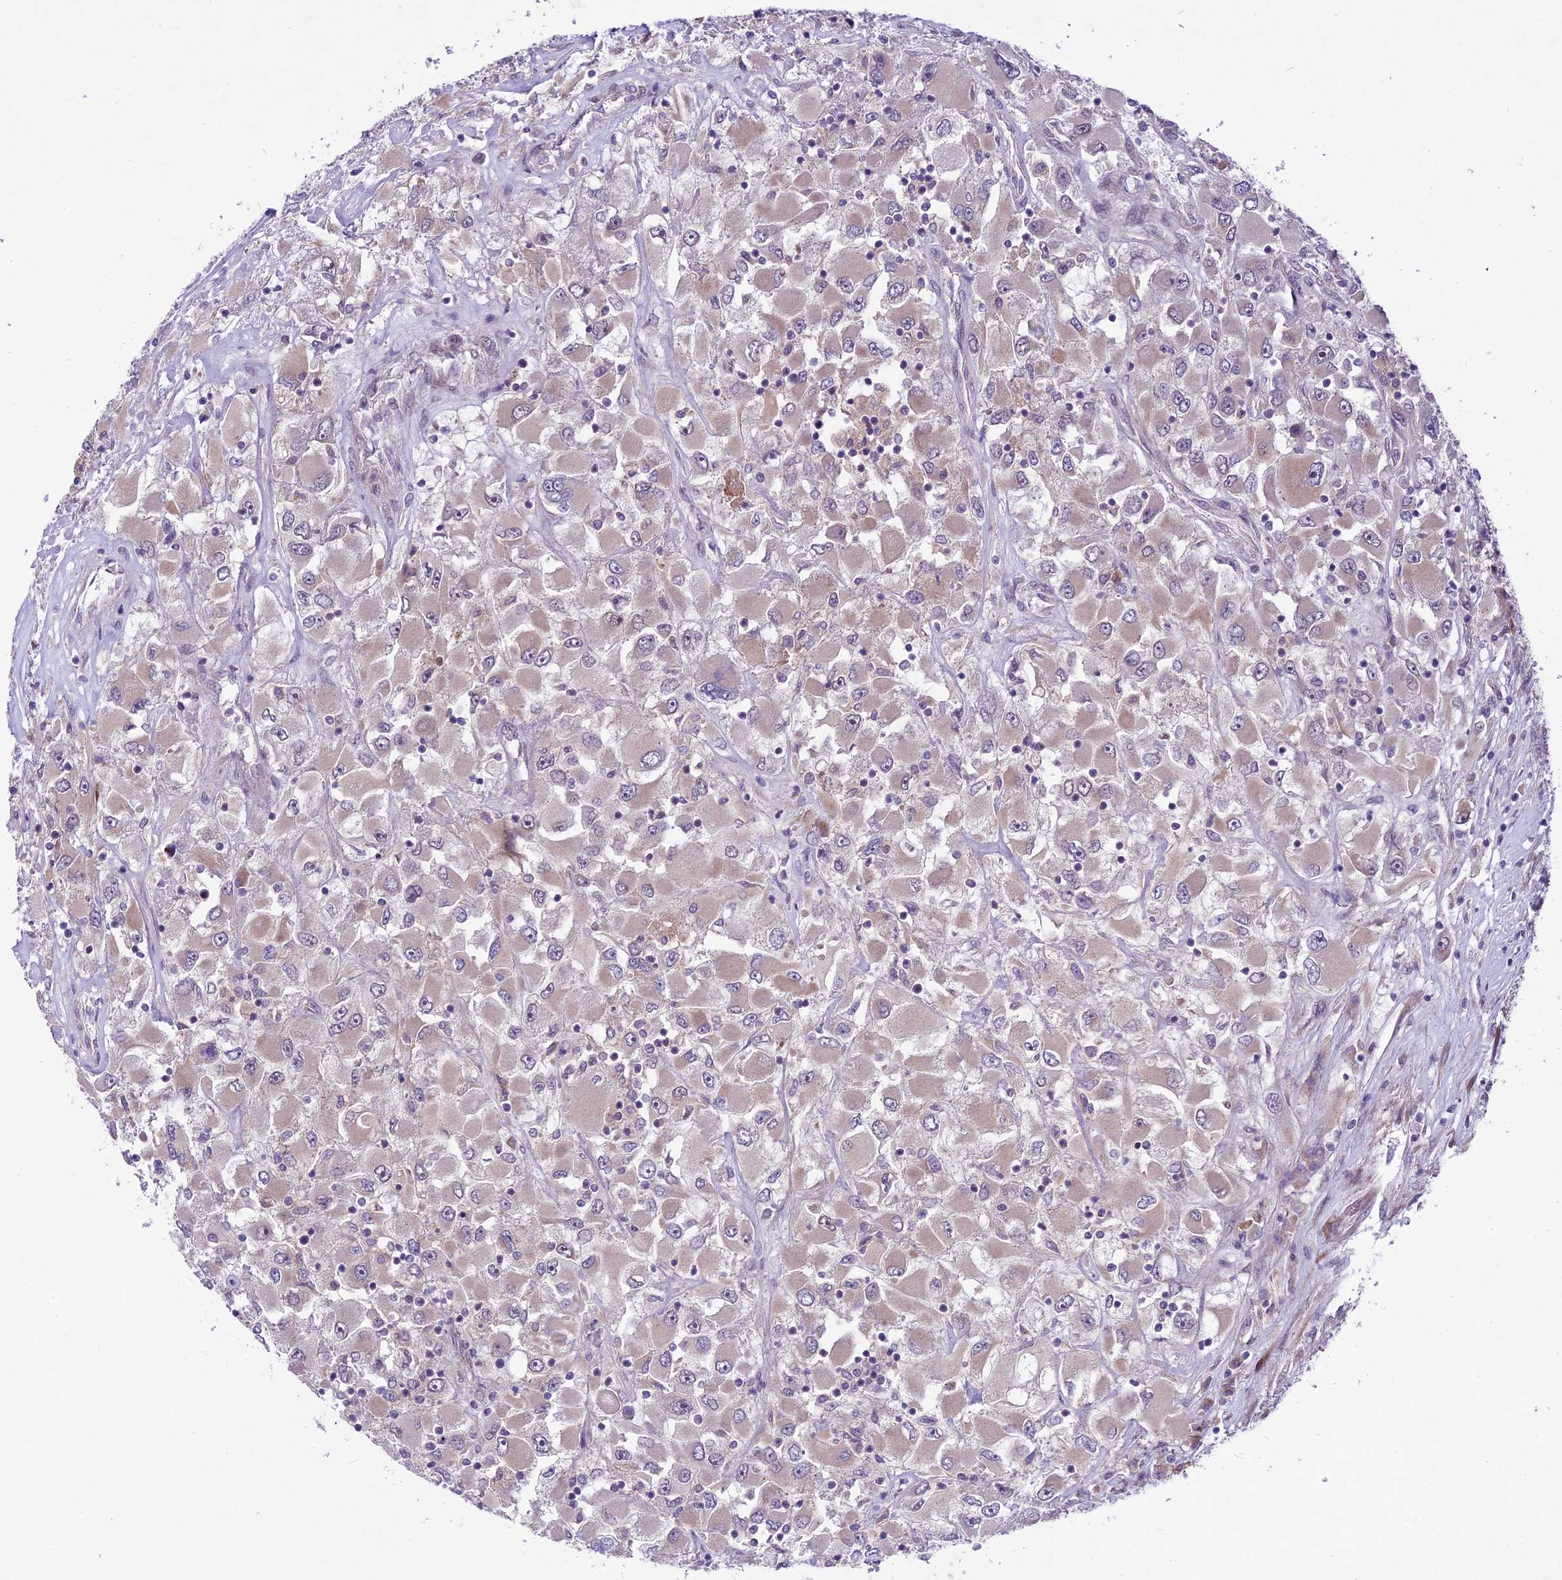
{"staining": {"intensity": "weak", "quantity": "<25%", "location": "cytoplasmic/membranous"}, "tissue": "renal cancer", "cell_type": "Tumor cells", "image_type": "cancer", "snomed": [{"axis": "morphology", "description": "Adenocarcinoma, NOS"}, {"axis": "topography", "description": "Kidney"}], "caption": "Tumor cells are negative for brown protein staining in renal cancer (adenocarcinoma).", "gene": "SPRED1", "patient": {"sex": "female", "age": 52}}